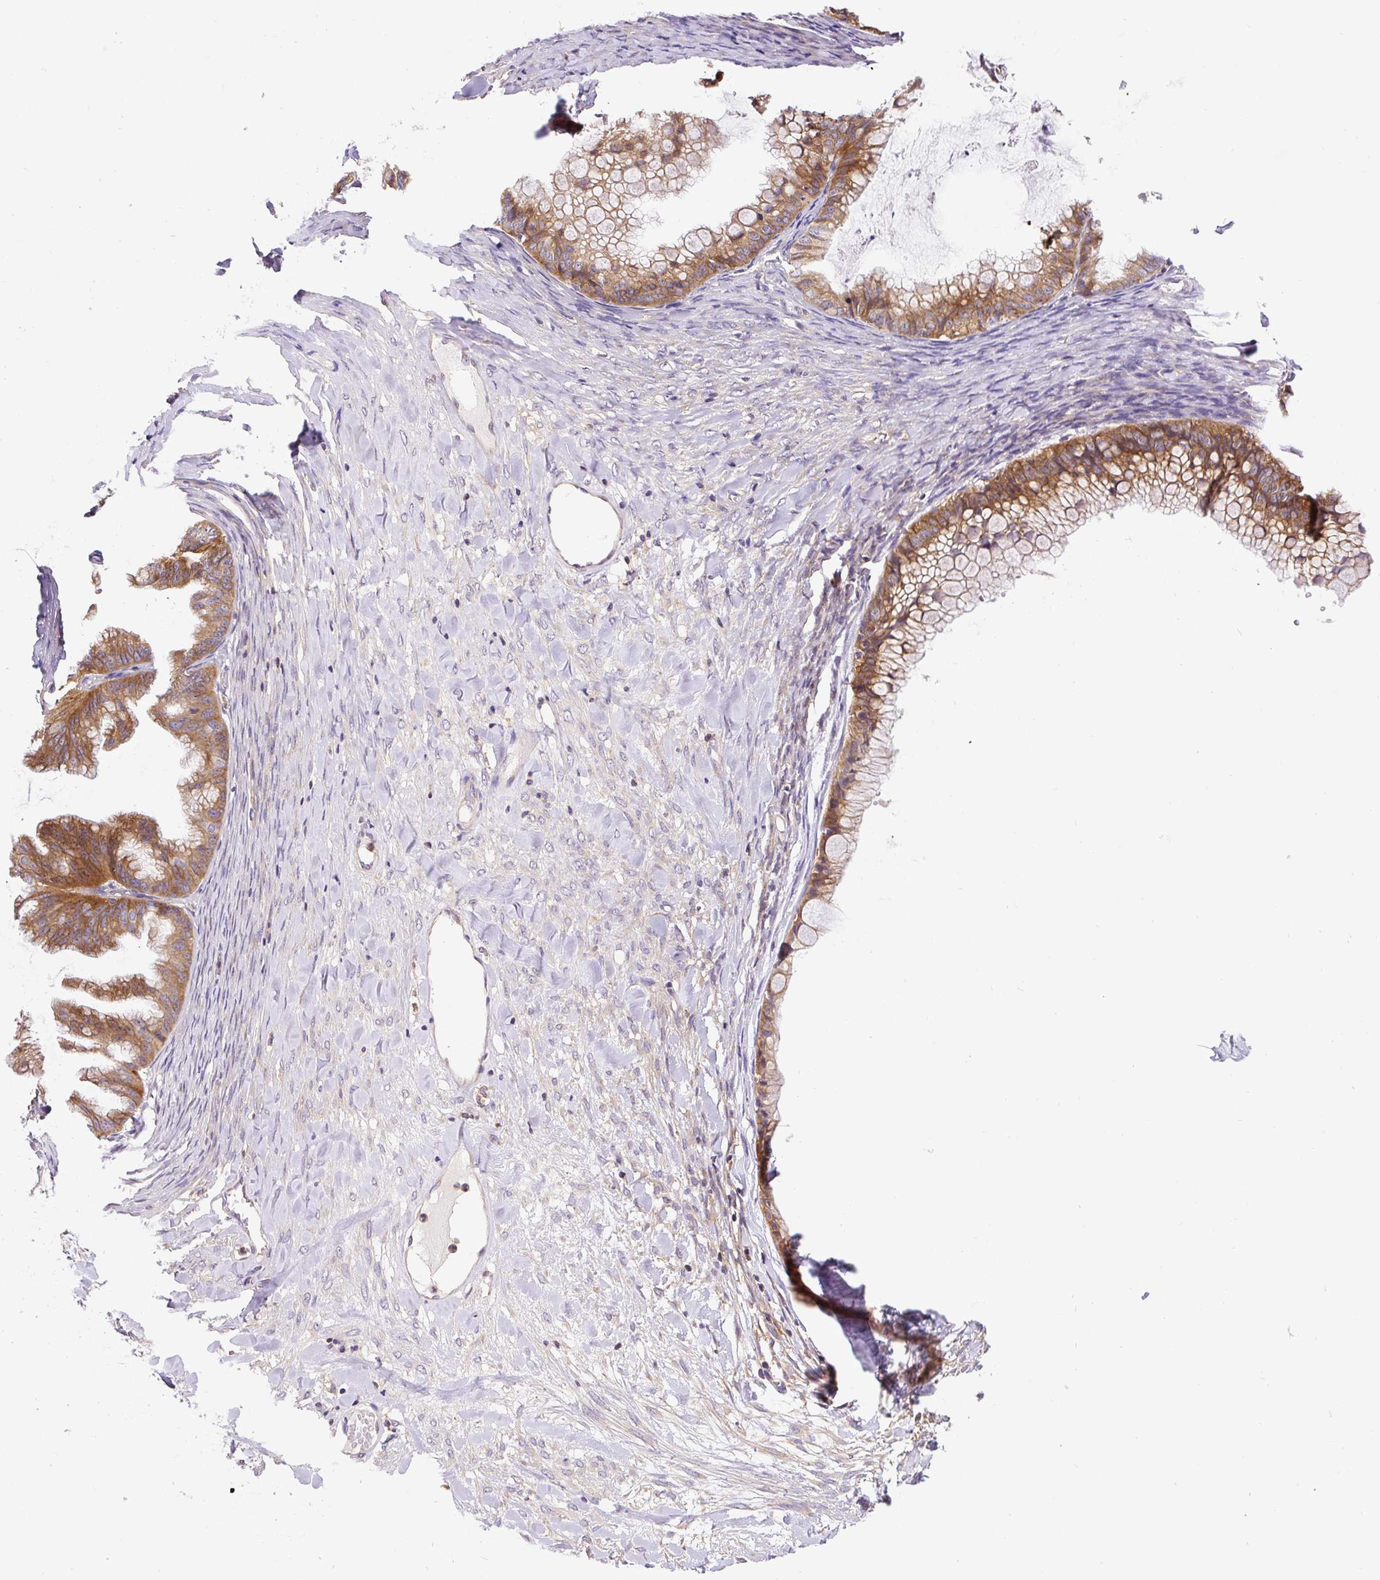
{"staining": {"intensity": "moderate", "quantity": ">75%", "location": "cytoplasmic/membranous"}, "tissue": "ovarian cancer", "cell_type": "Tumor cells", "image_type": "cancer", "snomed": [{"axis": "morphology", "description": "Cystadenocarcinoma, mucinous, NOS"}, {"axis": "topography", "description": "Ovary"}], "caption": "Protein expression analysis of ovarian mucinous cystadenocarcinoma exhibits moderate cytoplasmic/membranous staining in approximately >75% of tumor cells.", "gene": "CCDC28A", "patient": {"sex": "female", "age": 35}}